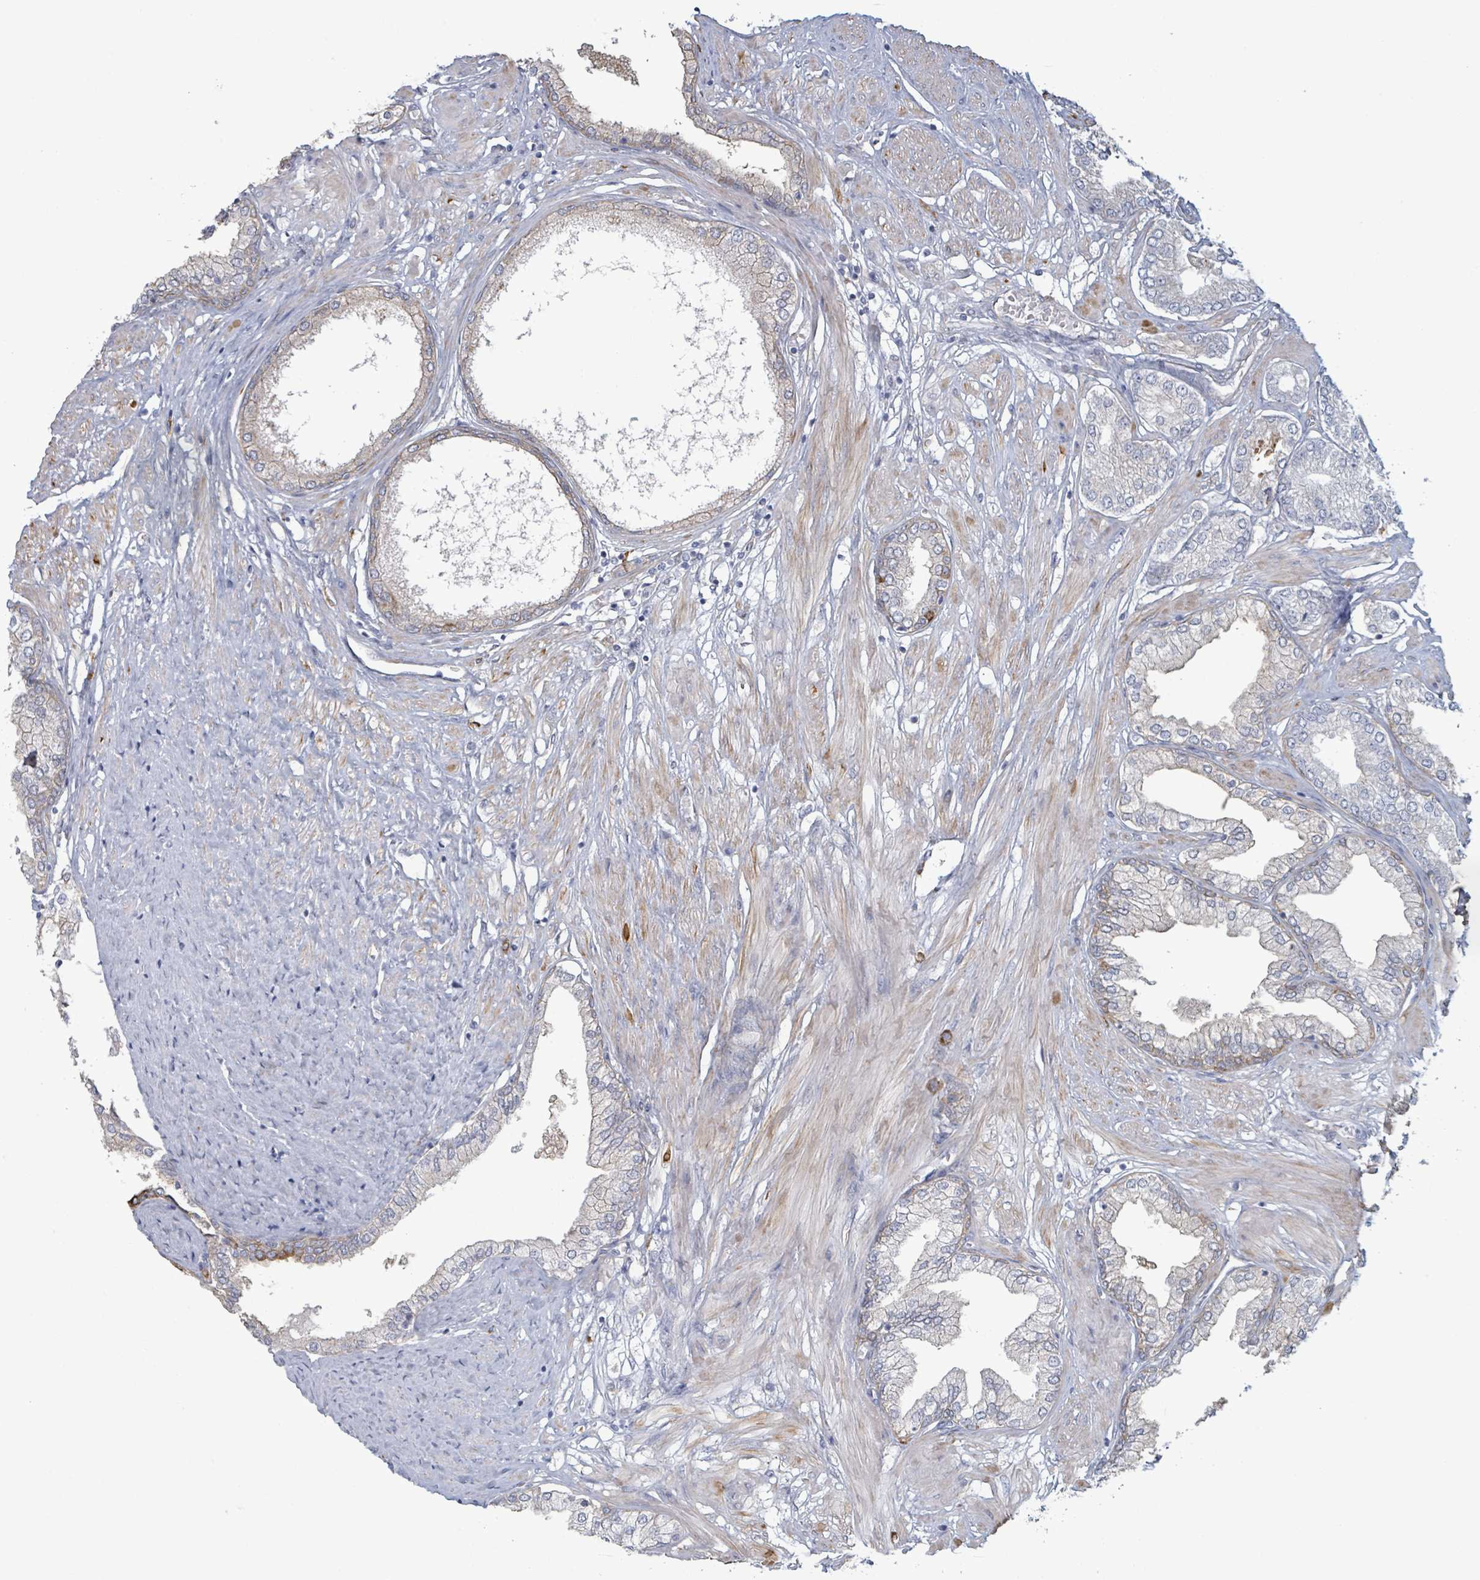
{"staining": {"intensity": "negative", "quantity": "none", "location": "none"}, "tissue": "prostate cancer", "cell_type": "Tumor cells", "image_type": "cancer", "snomed": [{"axis": "morphology", "description": "Adenocarcinoma, High grade"}, {"axis": "topography", "description": "Prostate and seminal vesicle, NOS"}], "caption": "A high-resolution histopathology image shows IHC staining of adenocarcinoma (high-grade) (prostate), which shows no significant expression in tumor cells. (DAB (3,3'-diaminobenzidine) immunohistochemistry with hematoxylin counter stain).", "gene": "COL13A1", "patient": {"sex": "male", "age": 64}}